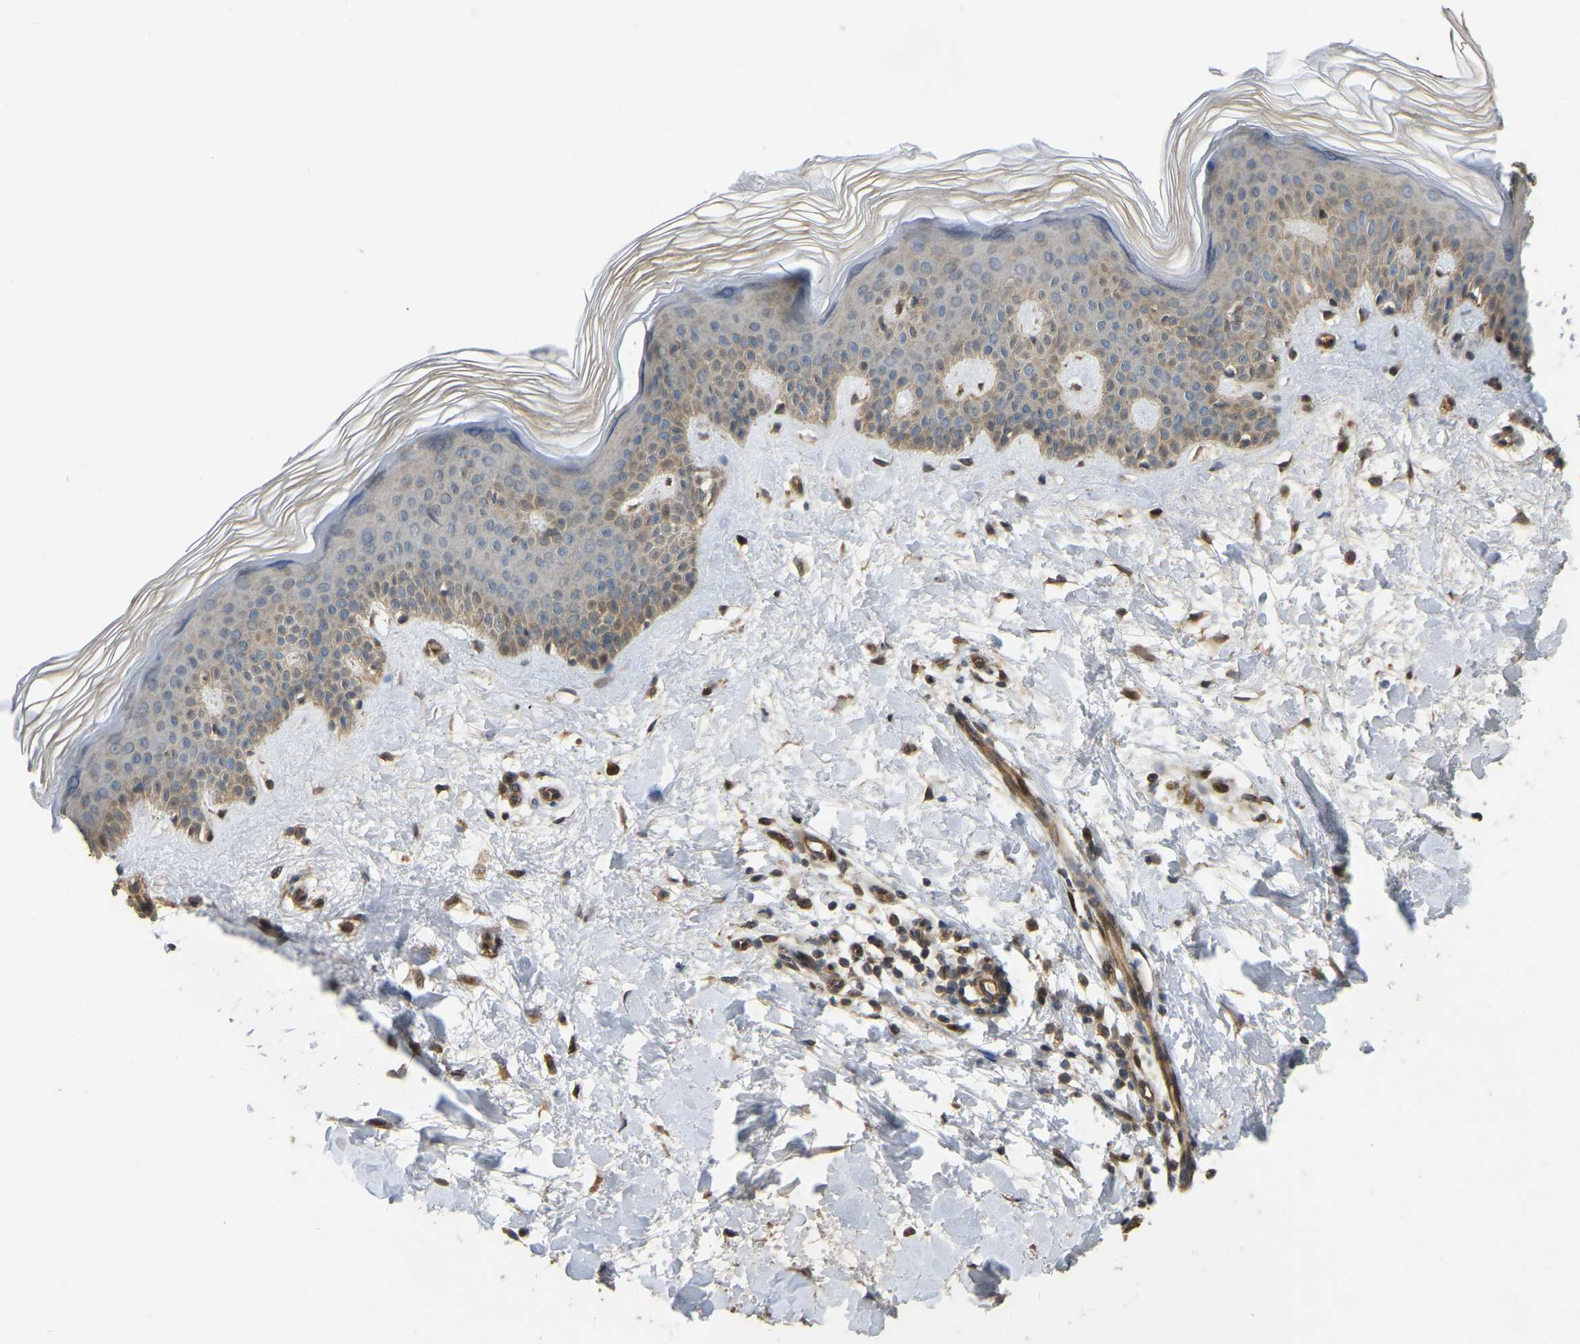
{"staining": {"intensity": "strong", "quantity": ">75%", "location": "cytoplasmic/membranous,nuclear"}, "tissue": "skin", "cell_type": "Fibroblasts", "image_type": "normal", "snomed": [{"axis": "morphology", "description": "Normal tissue, NOS"}, {"axis": "morphology", "description": "Malignant melanoma, Metastatic site"}, {"axis": "topography", "description": "Skin"}], "caption": "About >75% of fibroblasts in benign skin display strong cytoplasmic/membranous,nuclear protein positivity as visualized by brown immunohistochemical staining.", "gene": "C21orf91", "patient": {"sex": "male", "age": 41}}